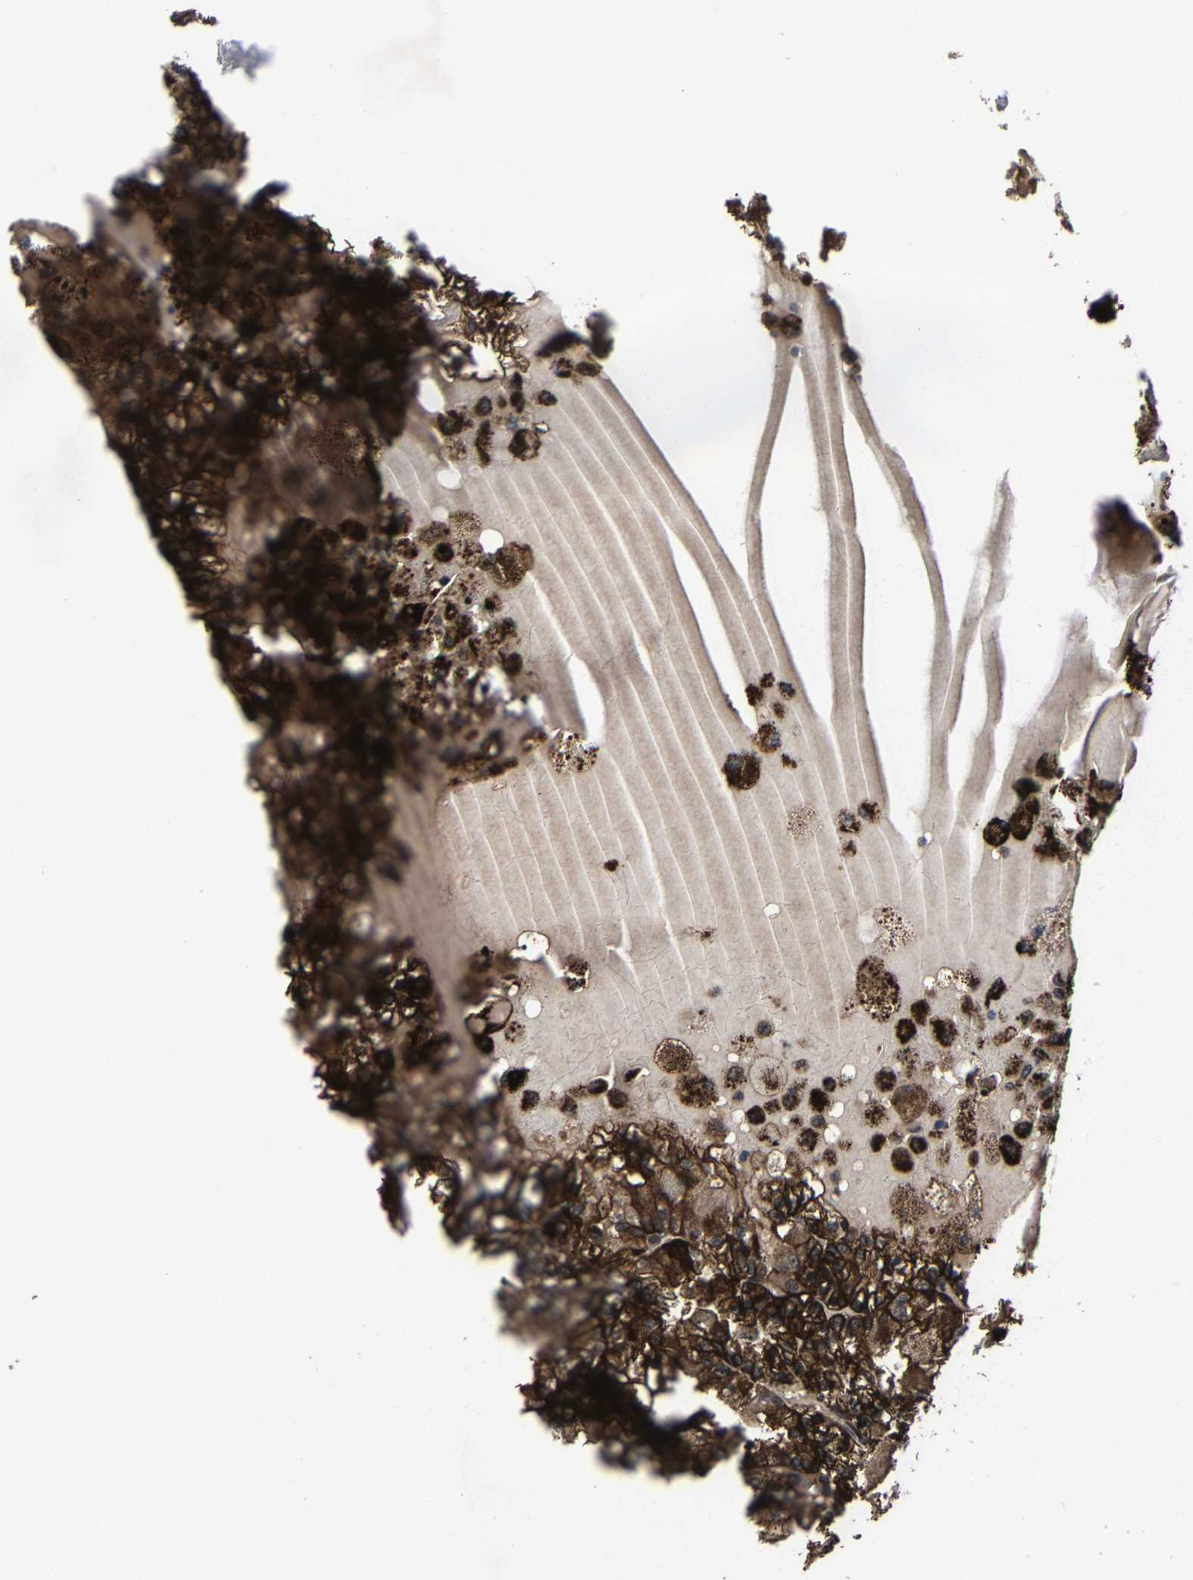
{"staining": {"intensity": "strong", "quantity": ">75%", "location": "cytoplasmic/membranous"}, "tissue": "renal cancer", "cell_type": "Tumor cells", "image_type": "cancer", "snomed": [{"axis": "morphology", "description": "Adenocarcinoma, NOS"}, {"axis": "topography", "description": "Kidney"}], "caption": "Protein staining of renal cancer (adenocarcinoma) tissue exhibits strong cytoplasmic/membranous staining in approximately >75% of tumor cells.", "gene": "ZCCHC7", "patient": {"sex": "female", "age": 56}}